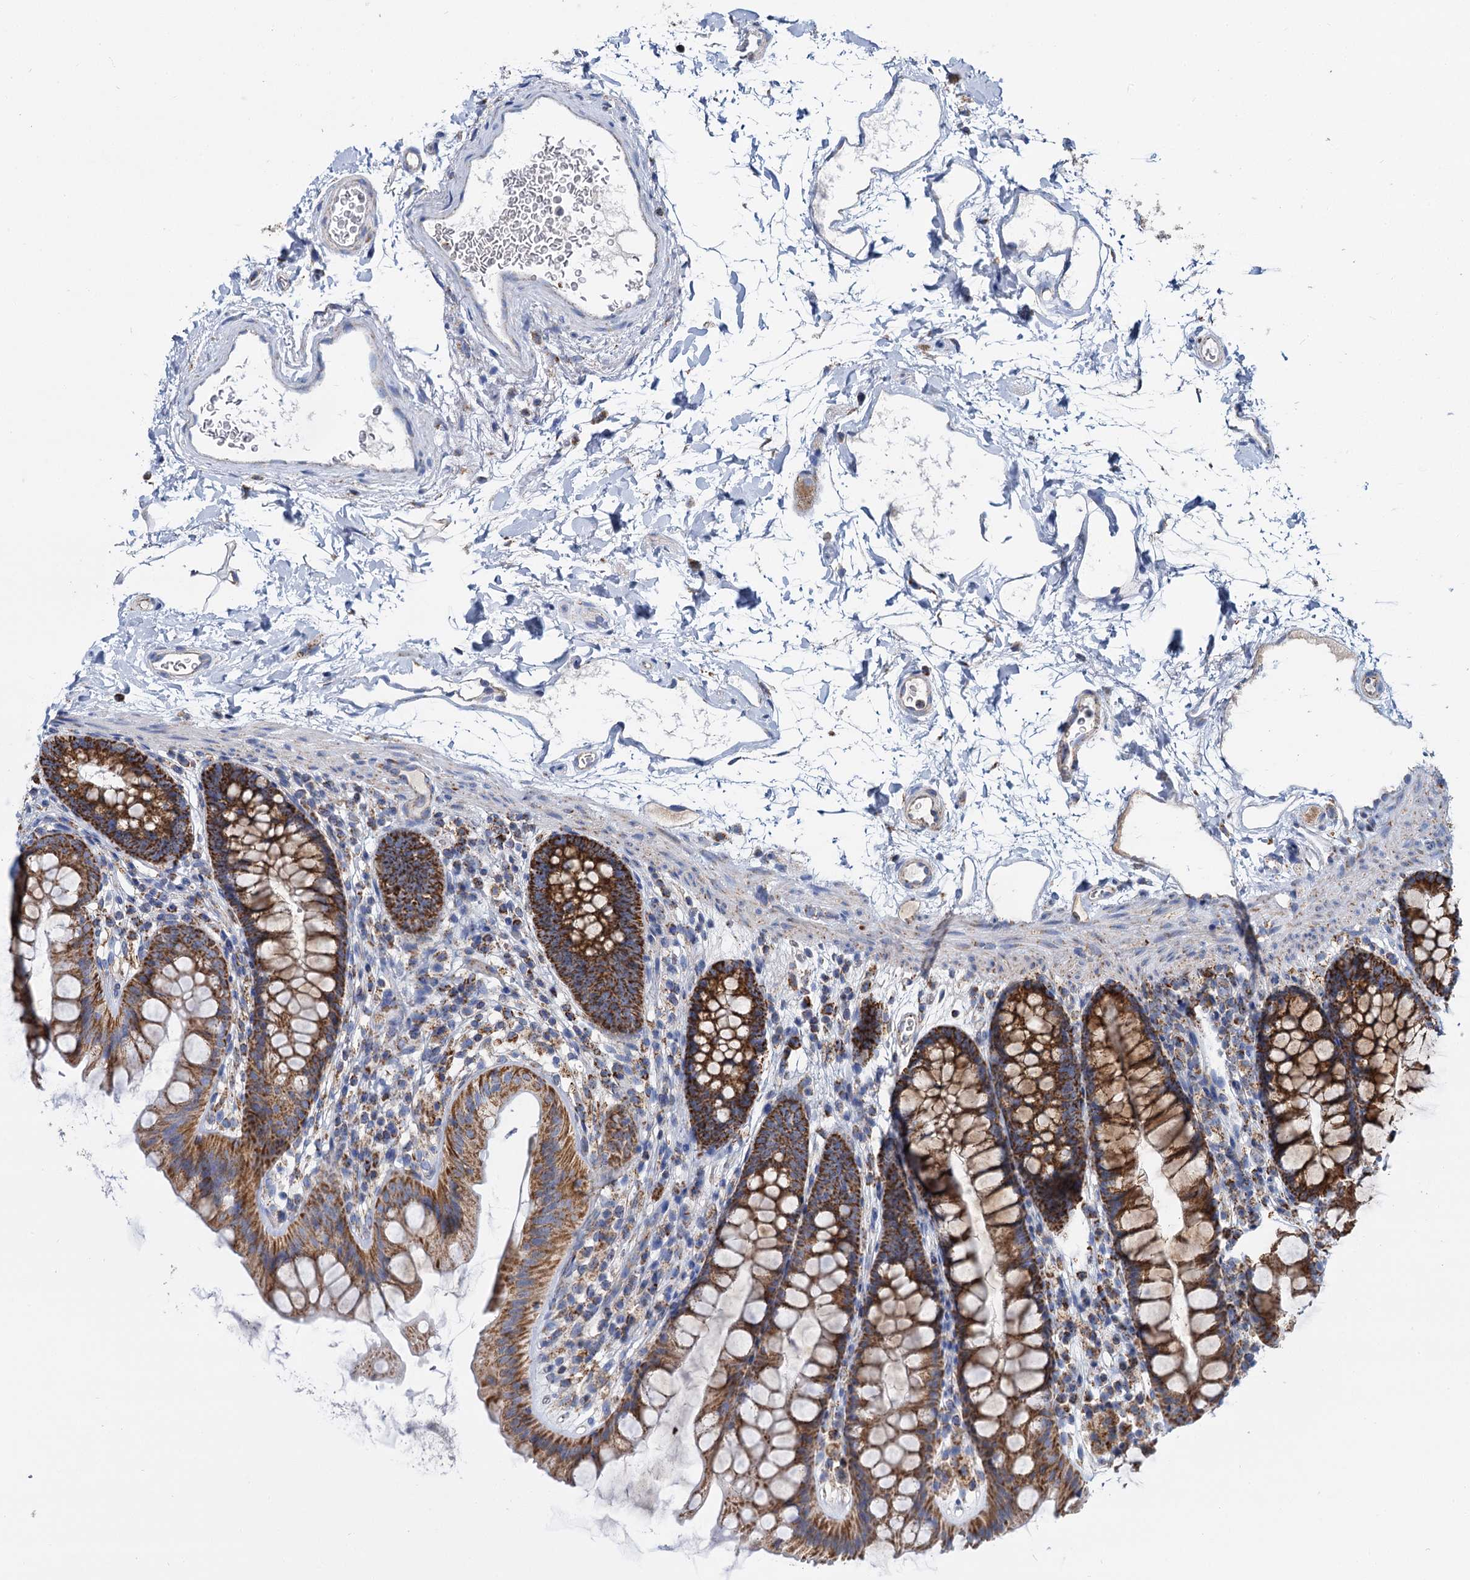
{"staining": {"intensity": "moderate", "quantity": "<25%", "location": "cytoplasmic/membranous"}, "tissue": "colon", "cell_type": "Endothelial cells", "image_type": "normal", "snomed": [{"axis": "morphology", "description": "Normal tissue, NOS"}, {"axis": "topography", "description": "Colon"}], "caption": "Moderate cytoplasmic/membranous staining for a protein is seen in about <25% of endothelial cells of normal colon using IHC.", "gene": "CCP110", "patient": {"sex": "female", "age": 62}}